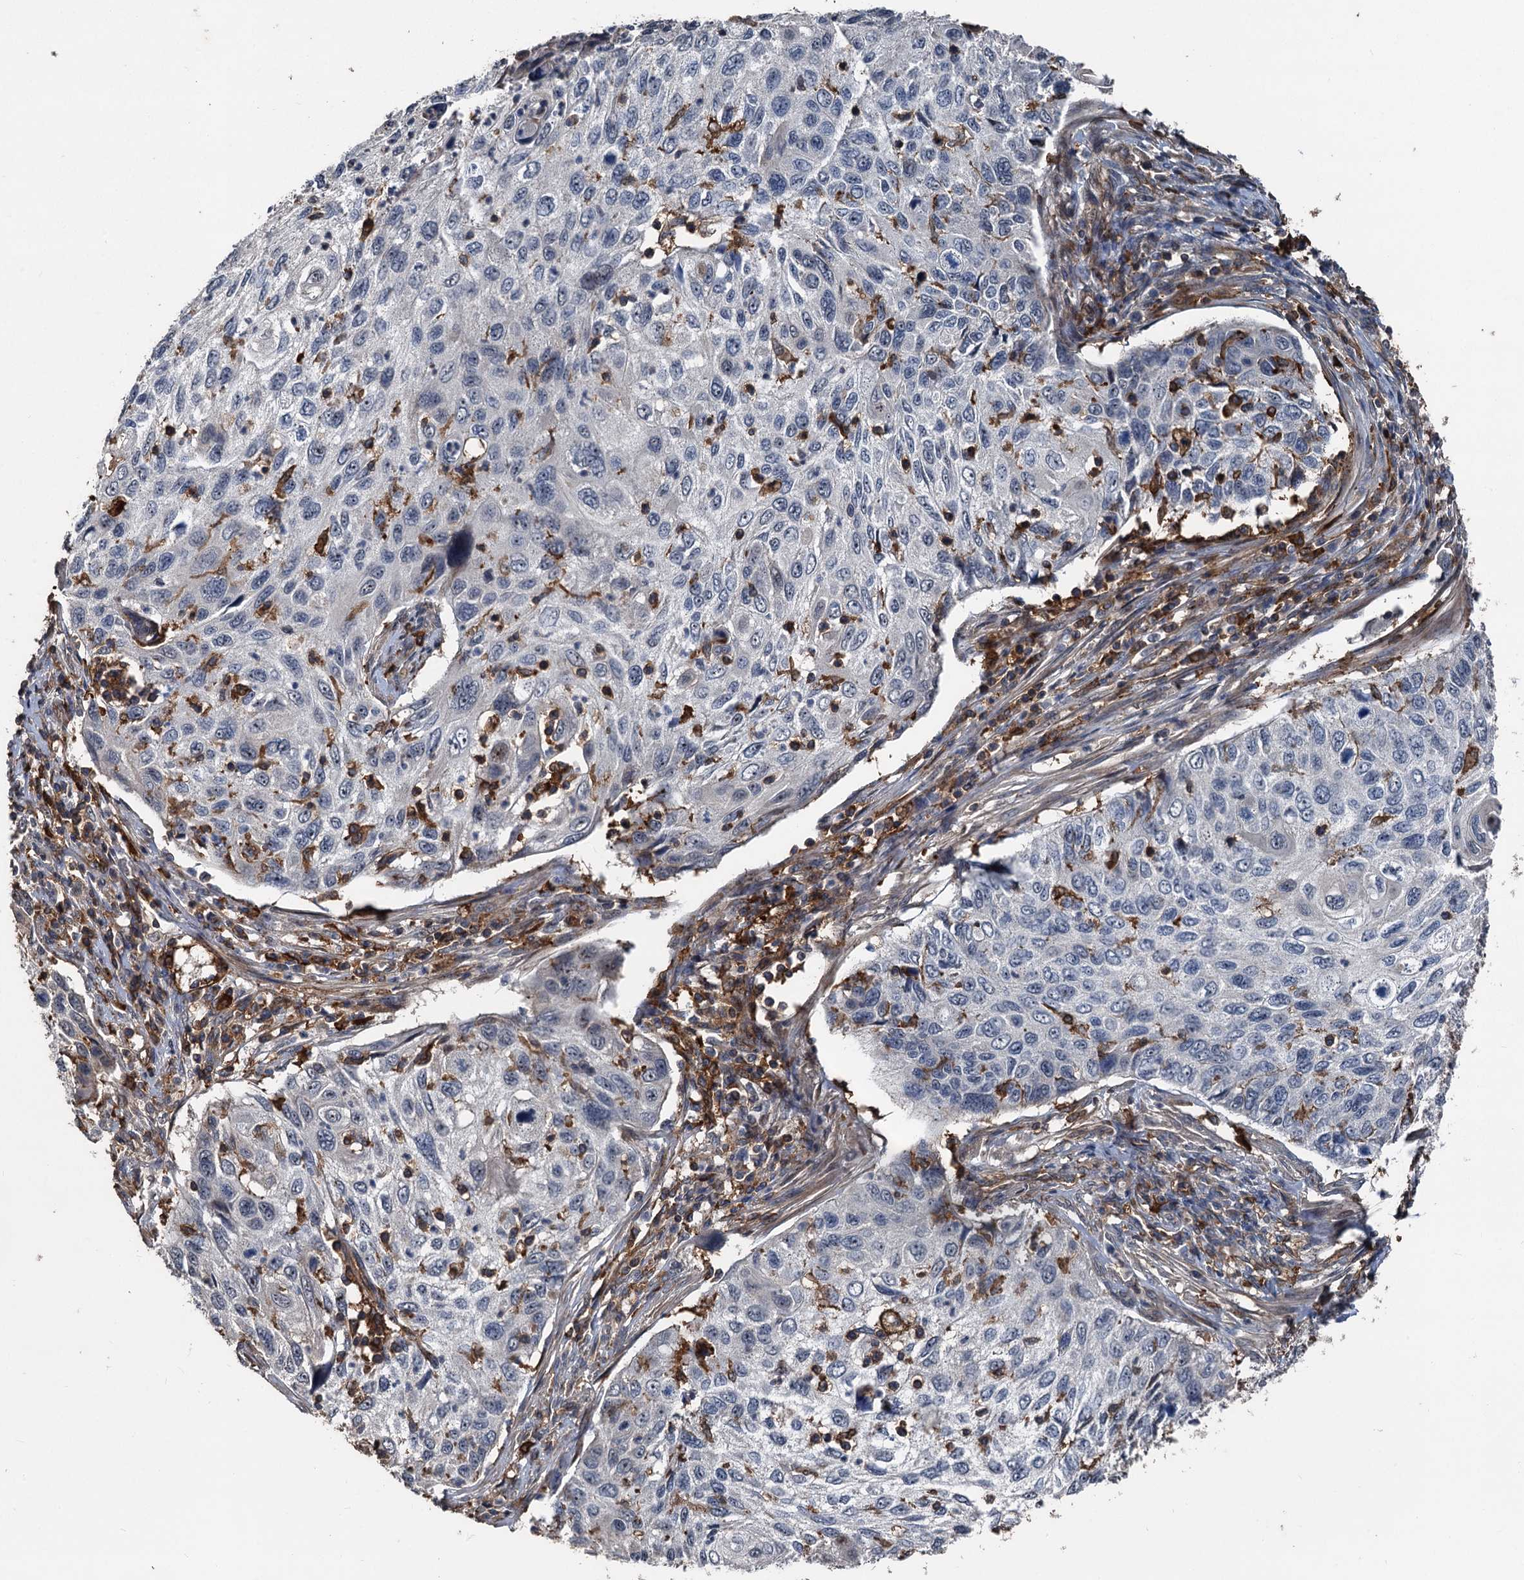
{"staining": {"intensity": "negative", "quantity": "none", "location": "none"}, "tissue": "cervical cancer", "cell_type": "Tumor cells", "image_type": "cancer", "snomed": [{"axis": "morphology", "description": "Squamous cell carcinoma, NOS"}, {"axis": "topography", "description": "Cervix"}], "caption": "IHC photomicrograph of cervical cancer stained for a protein (brown), which displays no positivity in tumor cells. Nuclei are stained in blue.", "gene": "PLEKHO2", "patient": {"sex": "female", "age": 70}}